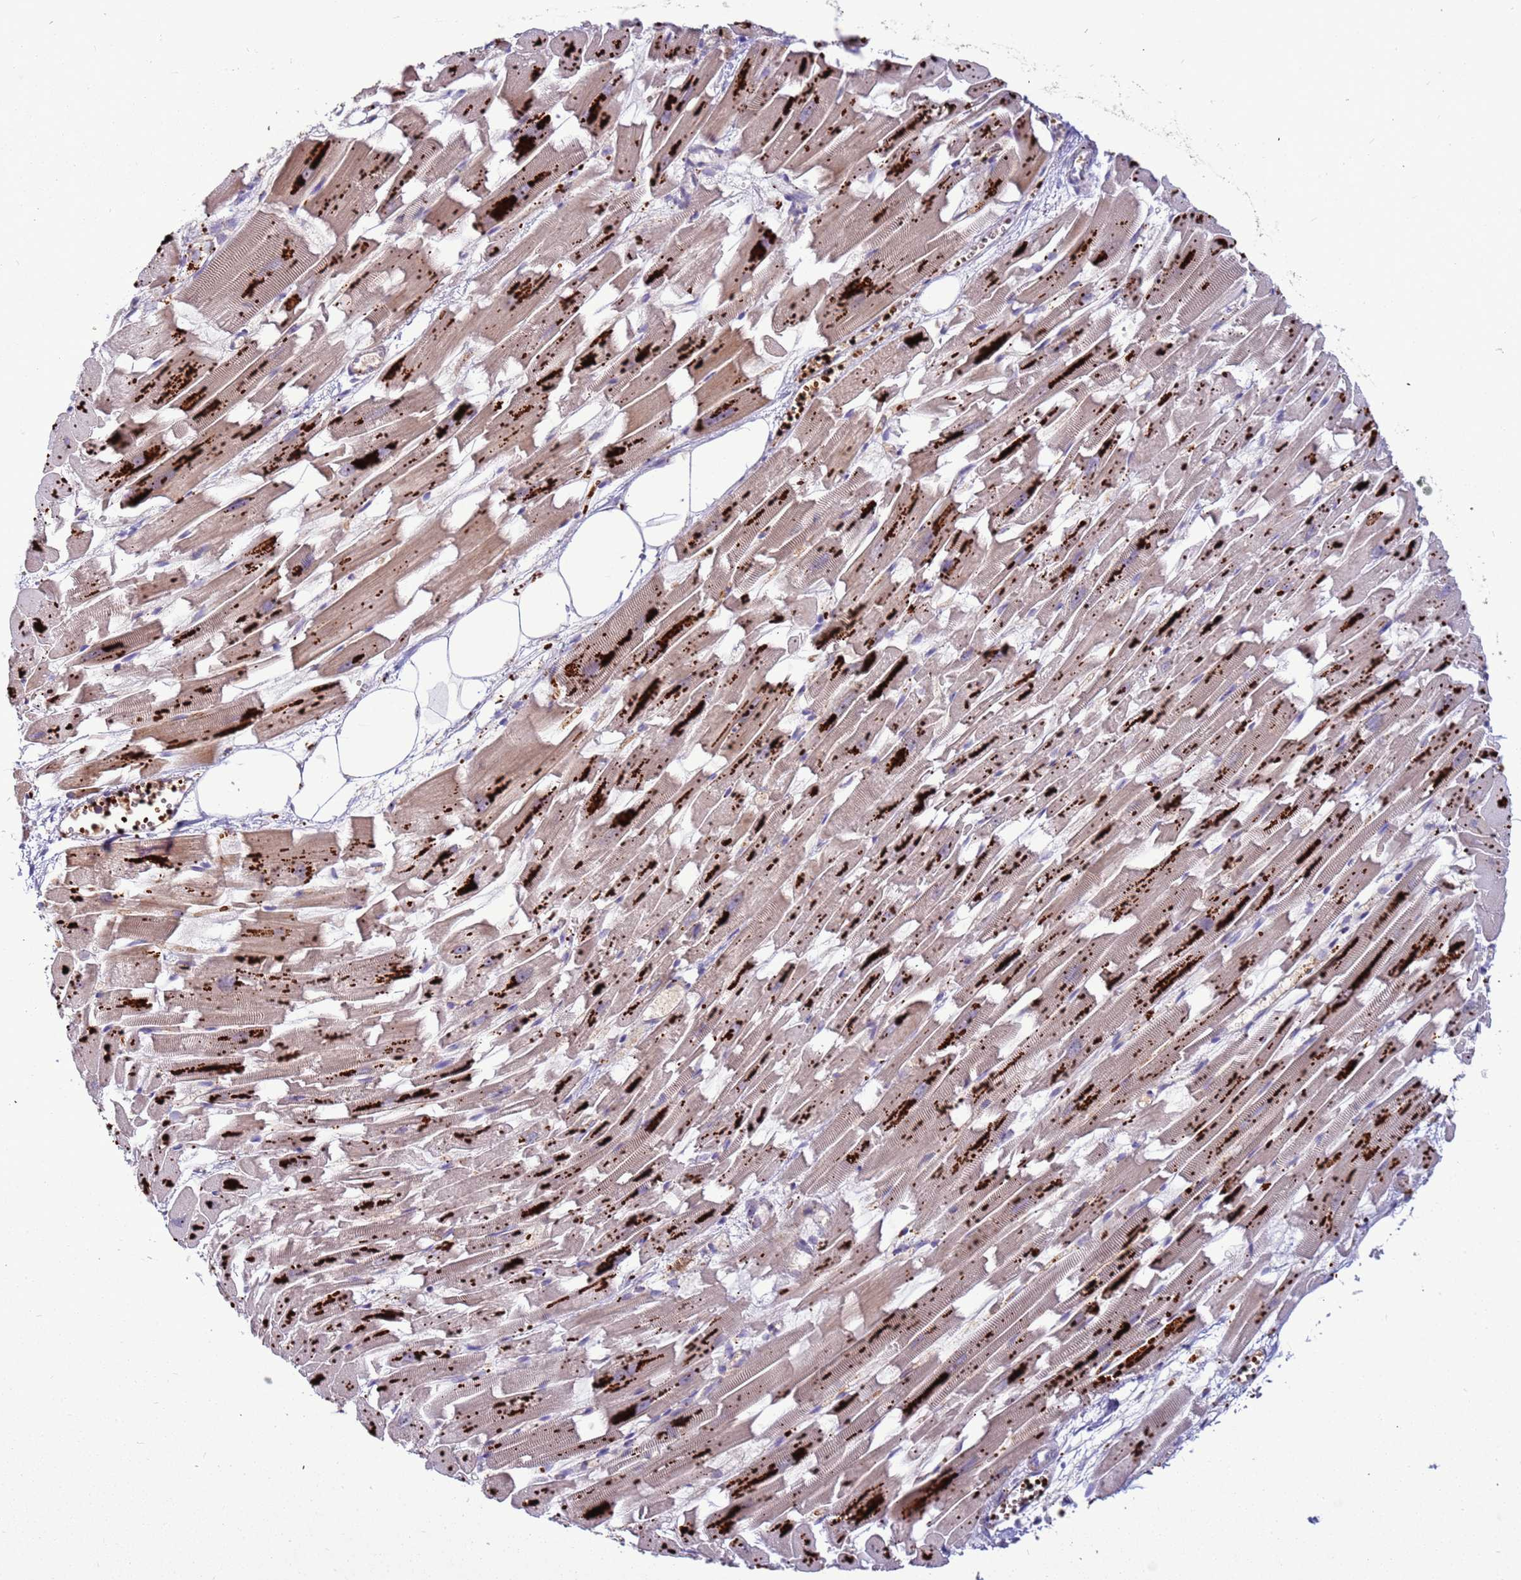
{"staining": {"intensity": "strong", "quantity": "25%-75%", "location": "cytoplasmic/membranous"}, "tissue": "heart muscle", "cell_type": "Cardiomyocytes", "image_type": "normal", "snomed": [{"axis": "morphology", "description": "Normal tissue, NOS"}, {"axis": "topography", "description": "Heart"}], "caption": "Heart muscle stained with DAB IHC demonstrates high levels of strong cytoplasmic/membranous expression in about 25%-75% of cardiomyocytes.", "gene": "VPS36", "patient": {"sex": "female", "age": 64}}